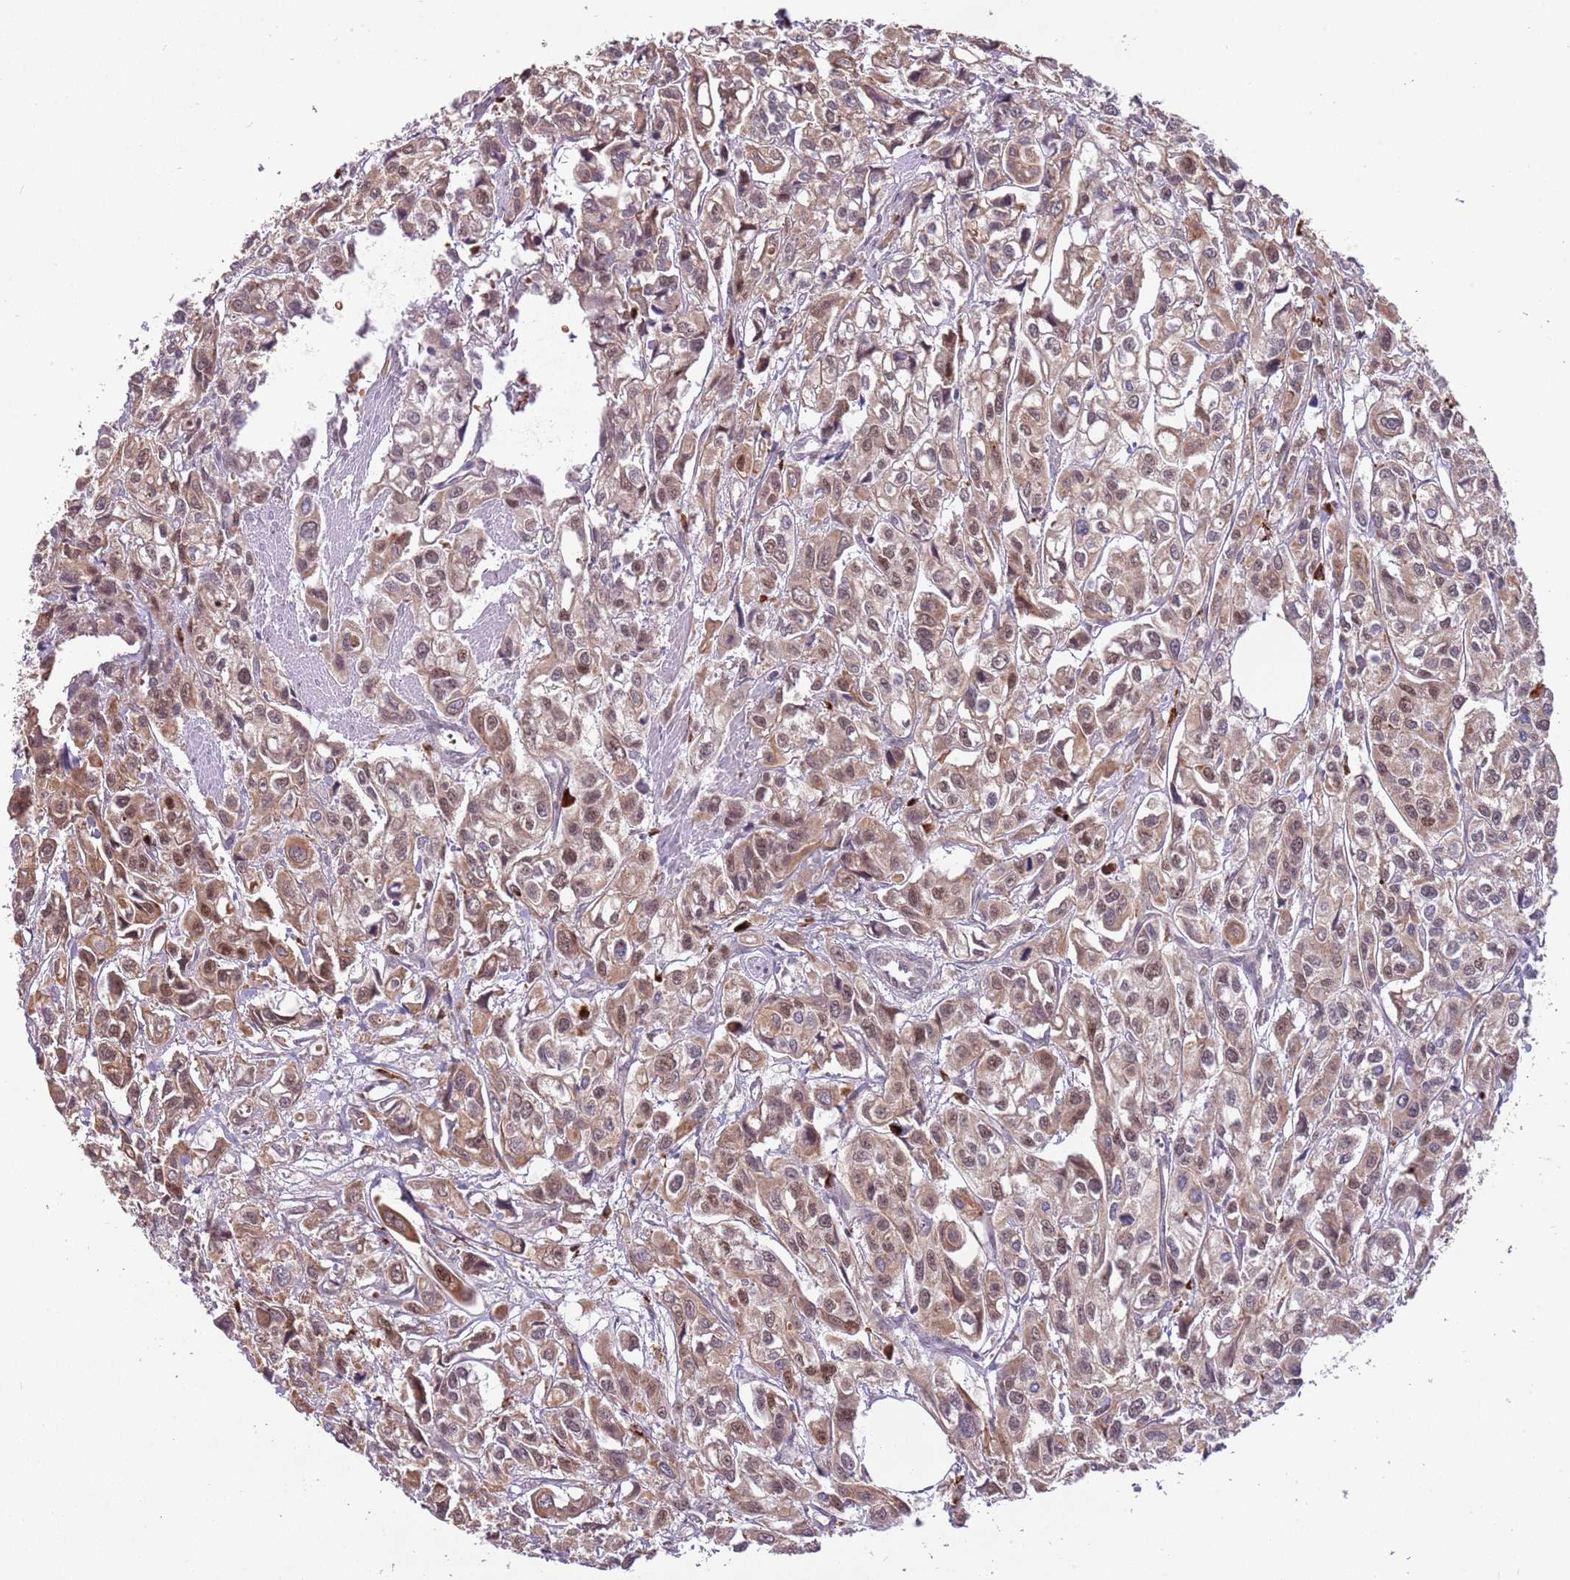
{"staining": {"intensity": "moderate", "quantity": ">75%", "location": "cytoplasmic/membranous,nuclear"}, "tissue": "urothelial cancer", "cell_type": "Tumor cells", "image_type": "cancer", "snomed": [{"axis": "morphology", "description": "Urothelial carcinoma, High grade"}, {"axis": "topography", "description": "Urinary bladder"}], "caption": "Immunohistochemistry (IHC) histopathology image of human urothelial cancer stained for a protein (brown), which exhibits medium levels of moderate cytoplasmic/membranous and nuclear staining in approximately >75% of tumor cells.", "gene": "TRIM27", "patient": {"sex": "male", "age": 67}}